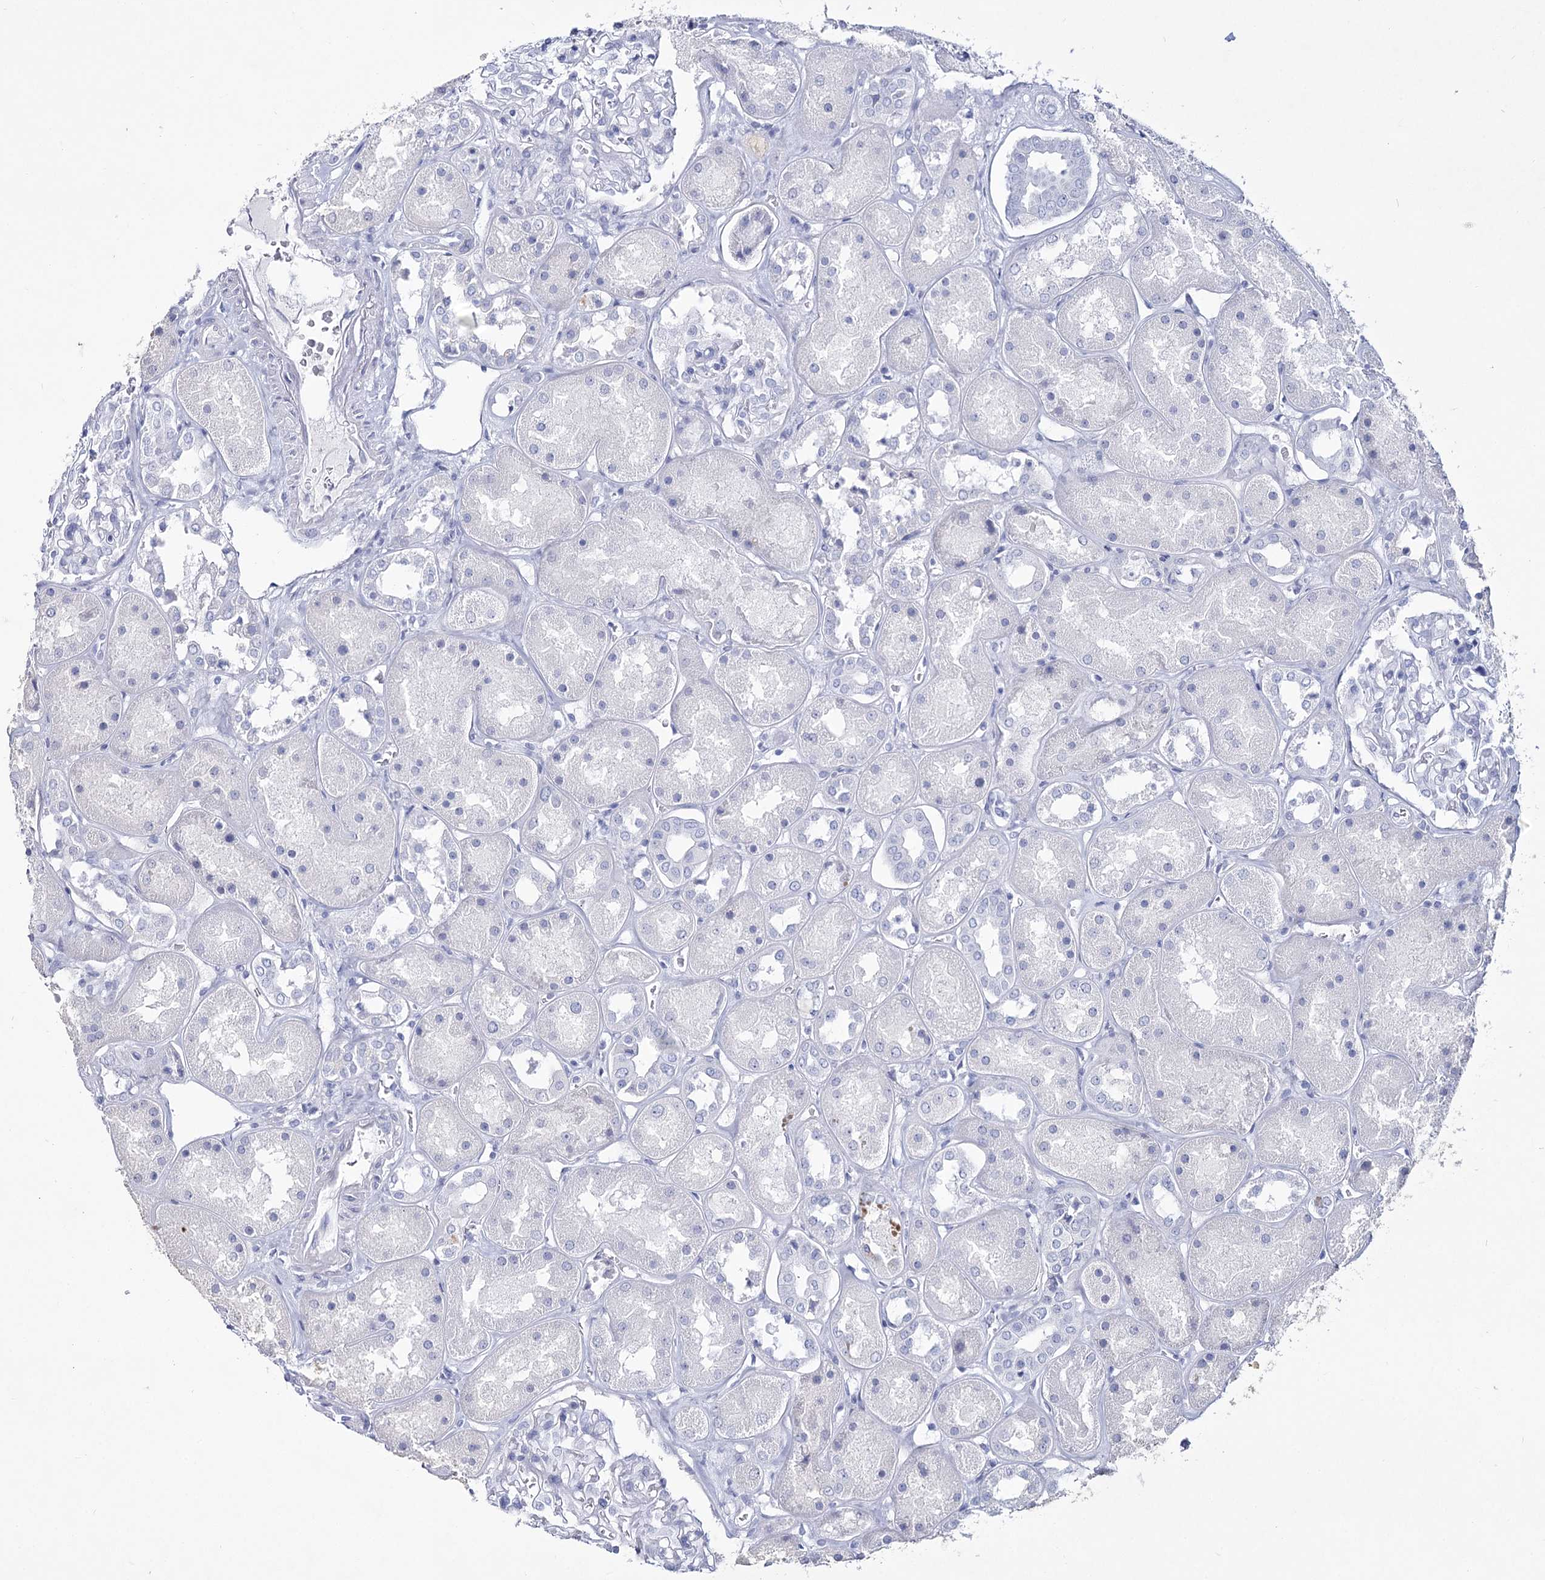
{"staining": {"intensity": "negative", "quantity": "none", "location": "none"}, "tissue": "kidney", "cell_type": "Cells in glomeruli", "image_type": "normal", "snomed": [{"axis": "morphology", "description": "Normal tissue, NOS"}, {"axis": "topography", "description": "Kidney"}], "caption": "Photomicrograph shows no significant protein staining in cells in glomeruli of unremarkable kidney.", "gene": "RNF186", "patient": {"sex": "male", "age": 70}}